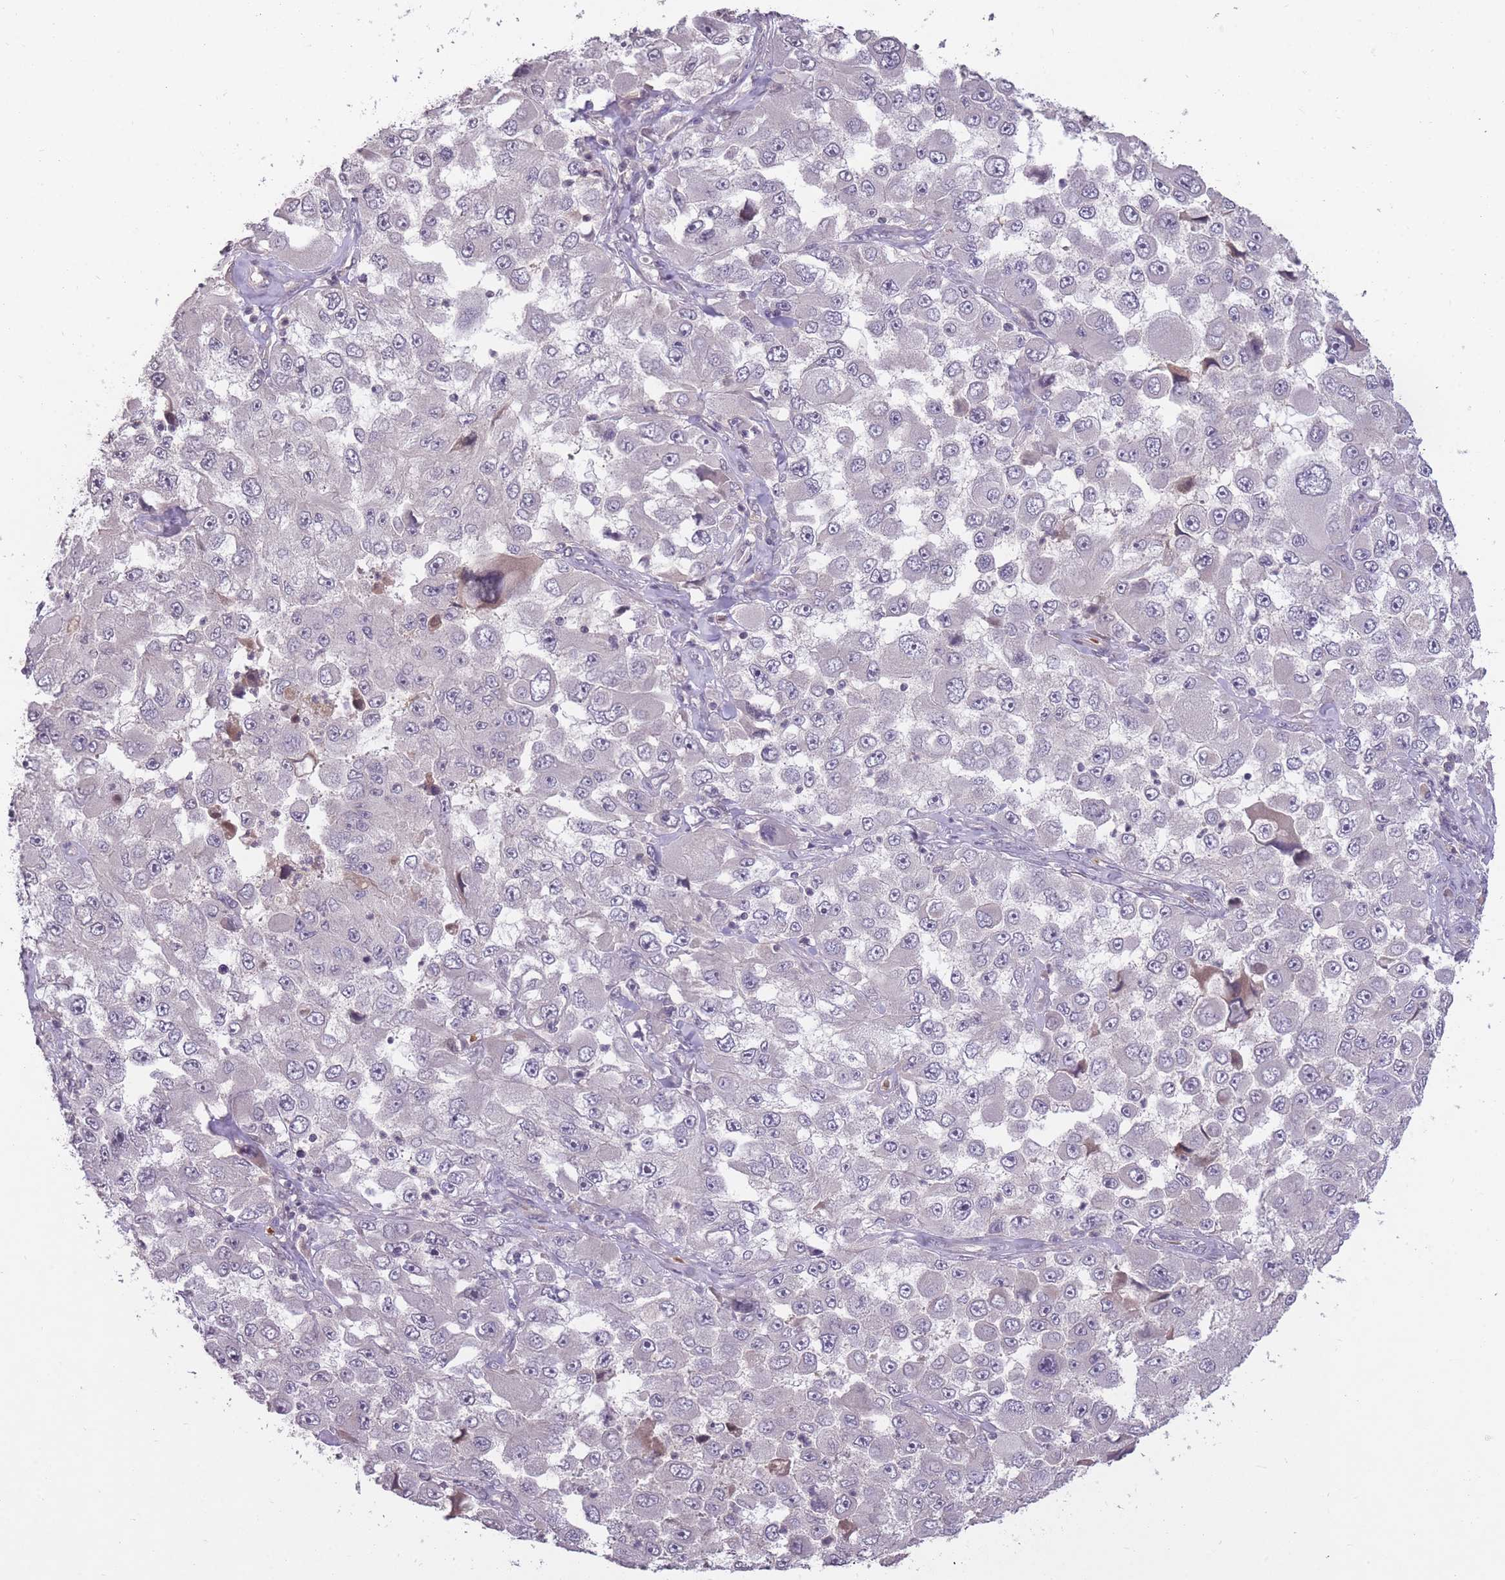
{"staining": {"intensity": "negative", "quantity": "none", "location": "none"}, "tissue": "melanoma", "cell_type": "Tumor cells", "image_type": "cancer", "snomed": [{"axis": "morphology", "description": "Malignant melanoma, Metastatic site"}, {"axis": "topography", "description": "Lymph node"}], "caption": "This is an immunohistochemistry (IHC) photomicrograph of melanoma. There is no expression in tumor cells.", "gene": "ADCYAP1R1", "patient": {"sex": "male", "age": 62}}